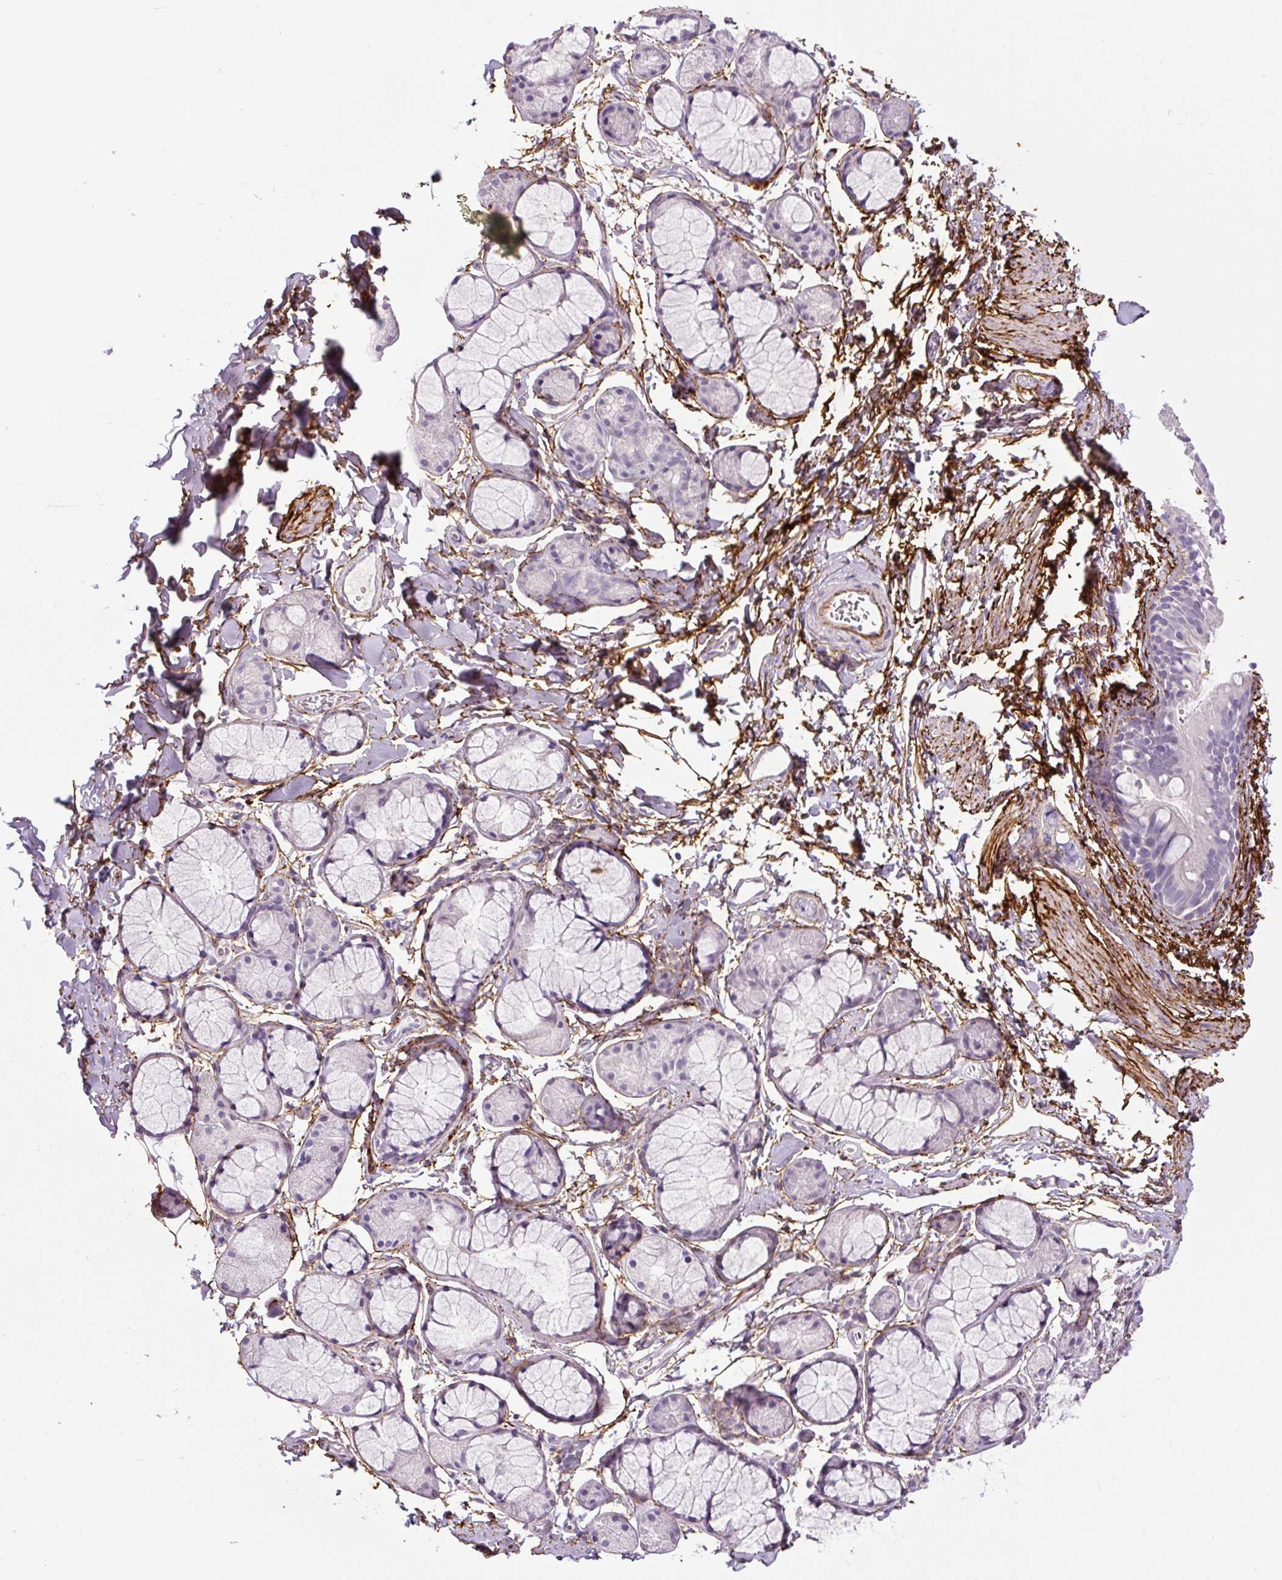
{"staining": {"intensity": "moderate", "quantity": ">75%", "location": "cytoplasmic/membranous"}, "tissue": "soft tissue", "cell_type": "Fibroblasts", "image_type": "normal", "snomed": [{"axis": "morphology", "description": "Normal tissue, NOS"}, {"axis": "topography", "description": "Cartilage tissue"}, {"axis": "topography", "description": "Bronchus"}, {"axis": "topography", "description": "Peripheral nerve tissue"}], "caption": "Immunohistochemistry (IHC) (DAB) staining of benign human soft tissue exhibits moderate cytoplasmic/membranous protein staining in approximately >75% of fibroblasts. (DAB (3,3'-diaminobenzidine) IHC, brown staining for protein, blue staining for nuclei).", "gene": "FBN1", "patient": {"sex": "female", "age": 59}}